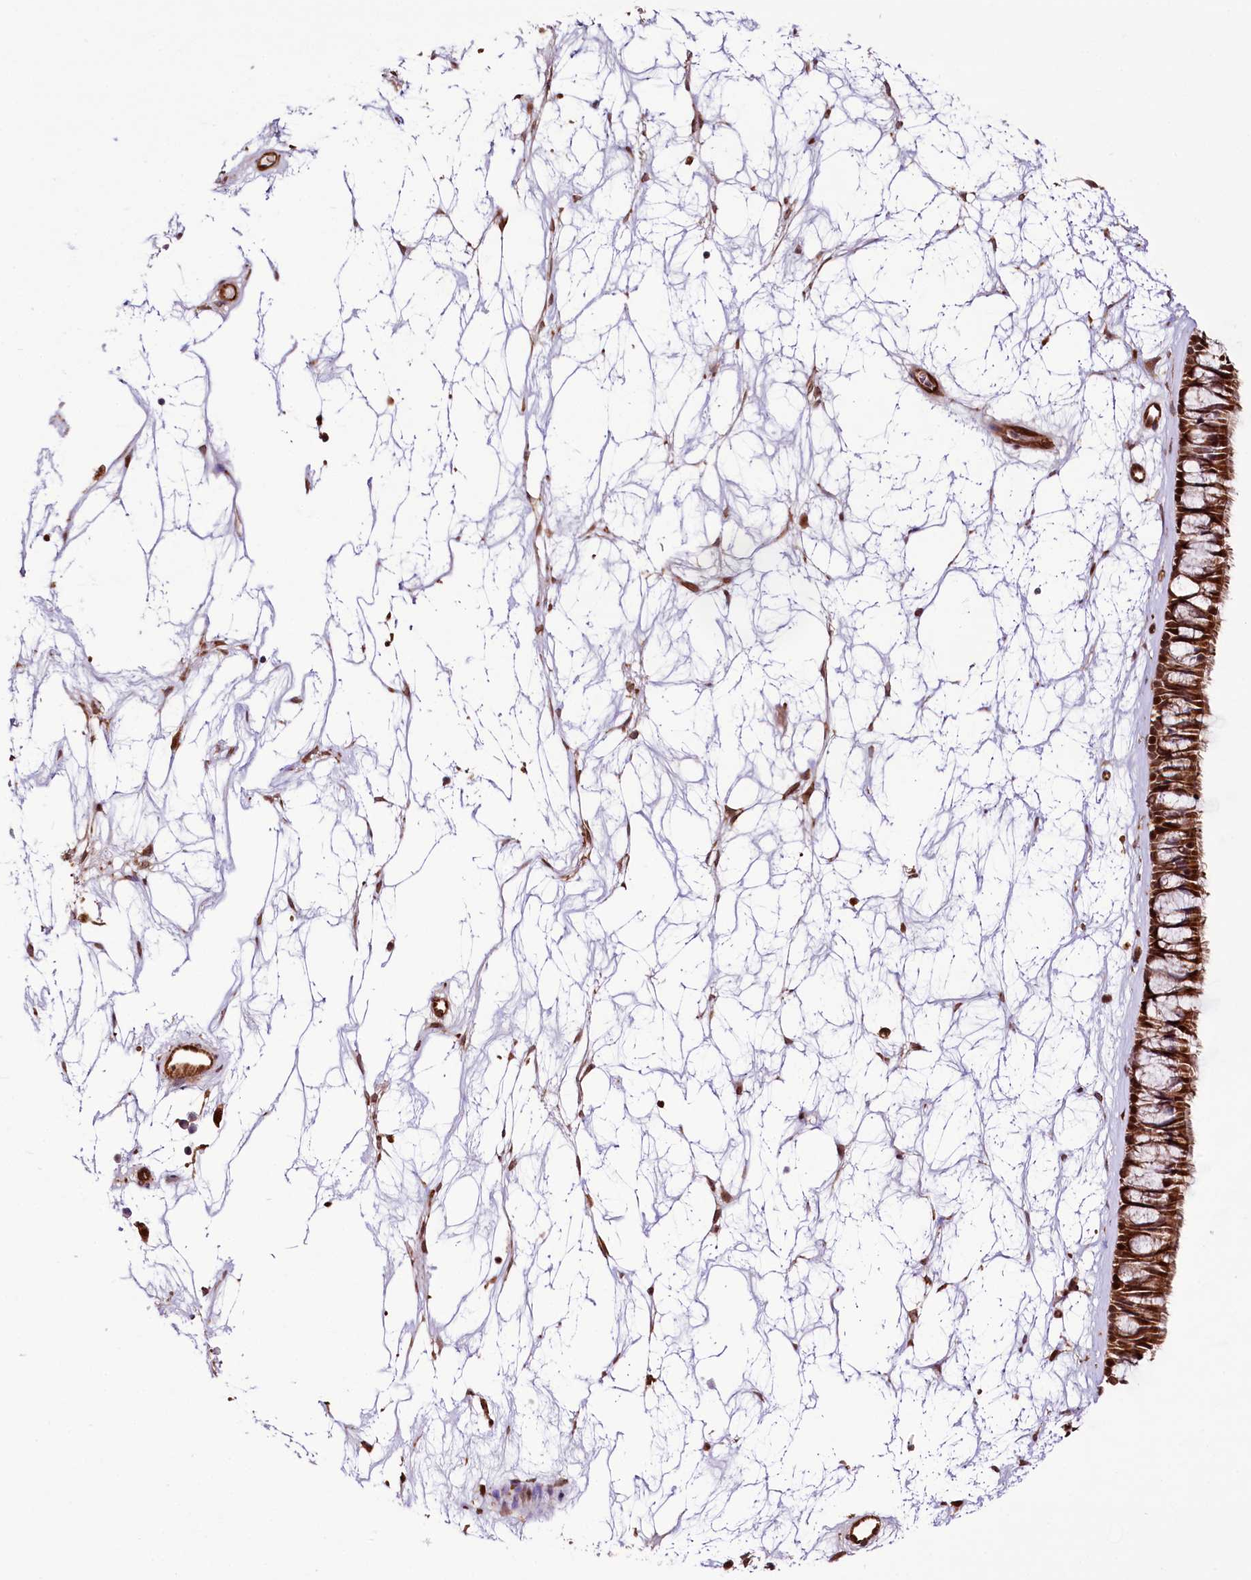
{"staining": {"intensity": "strong", "quantity": ">75%", "location": "cytoplasmic/membranous"}, "tissue": "nasopharynx", "cell_type": "Respiratory epithelial cells", "image_type": "normal", "snomed": [{"axis": "morphology", "description": "Normal tissue, NOS"}, {"axis": "topography", "description": "Nasopharynx"}], "caption": "This photomicrograph demonstrates benign nasopharynx stained with IHC to label a protein in brown. The cytoplasmic/membranous of respiratory epithelial cells show strong positivity for the protein. Nuclei are counter-stained blue.", "gene": "CUTC", "patient": {"sex": "male", "age": 64}}